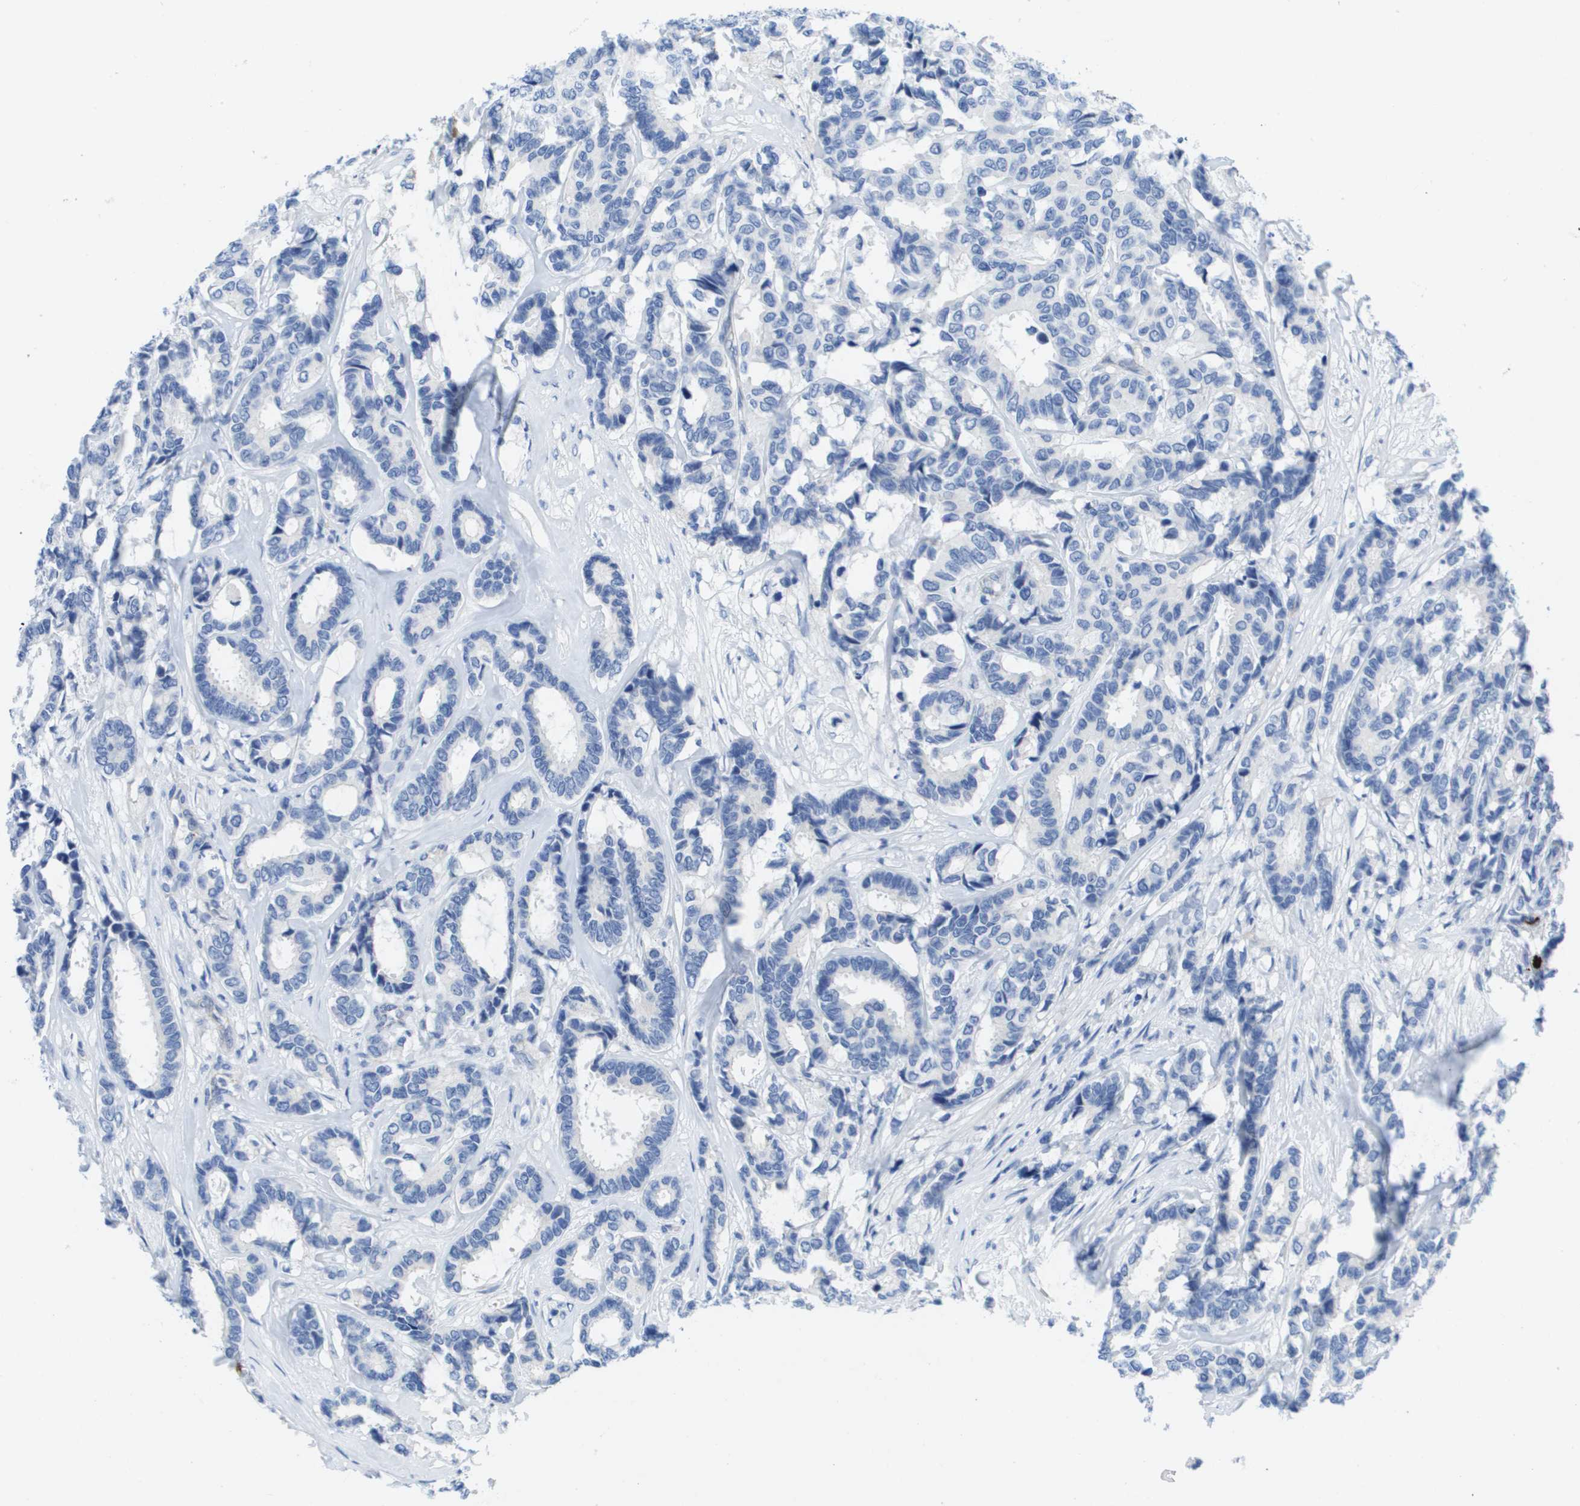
{"staining": {"intensity": "negative", "quantity": "none", "location": "none"}, "tissue": "breast cancer", "cell_type": "Tumor cells", "image_type": "cancer", "snomed": [{"axis": "morphology", "description": "Duct carcinoma"}, {"axis": "topography", "description": "Breast"}], "caption": "Human breast cancer (intraductal carcinoma) stained for a protein using immunohistochemistry (IHC) reveals no staining in tumor cells.", "gene": "MS4A1", "patient": {"sex": "female", "age": 87}}